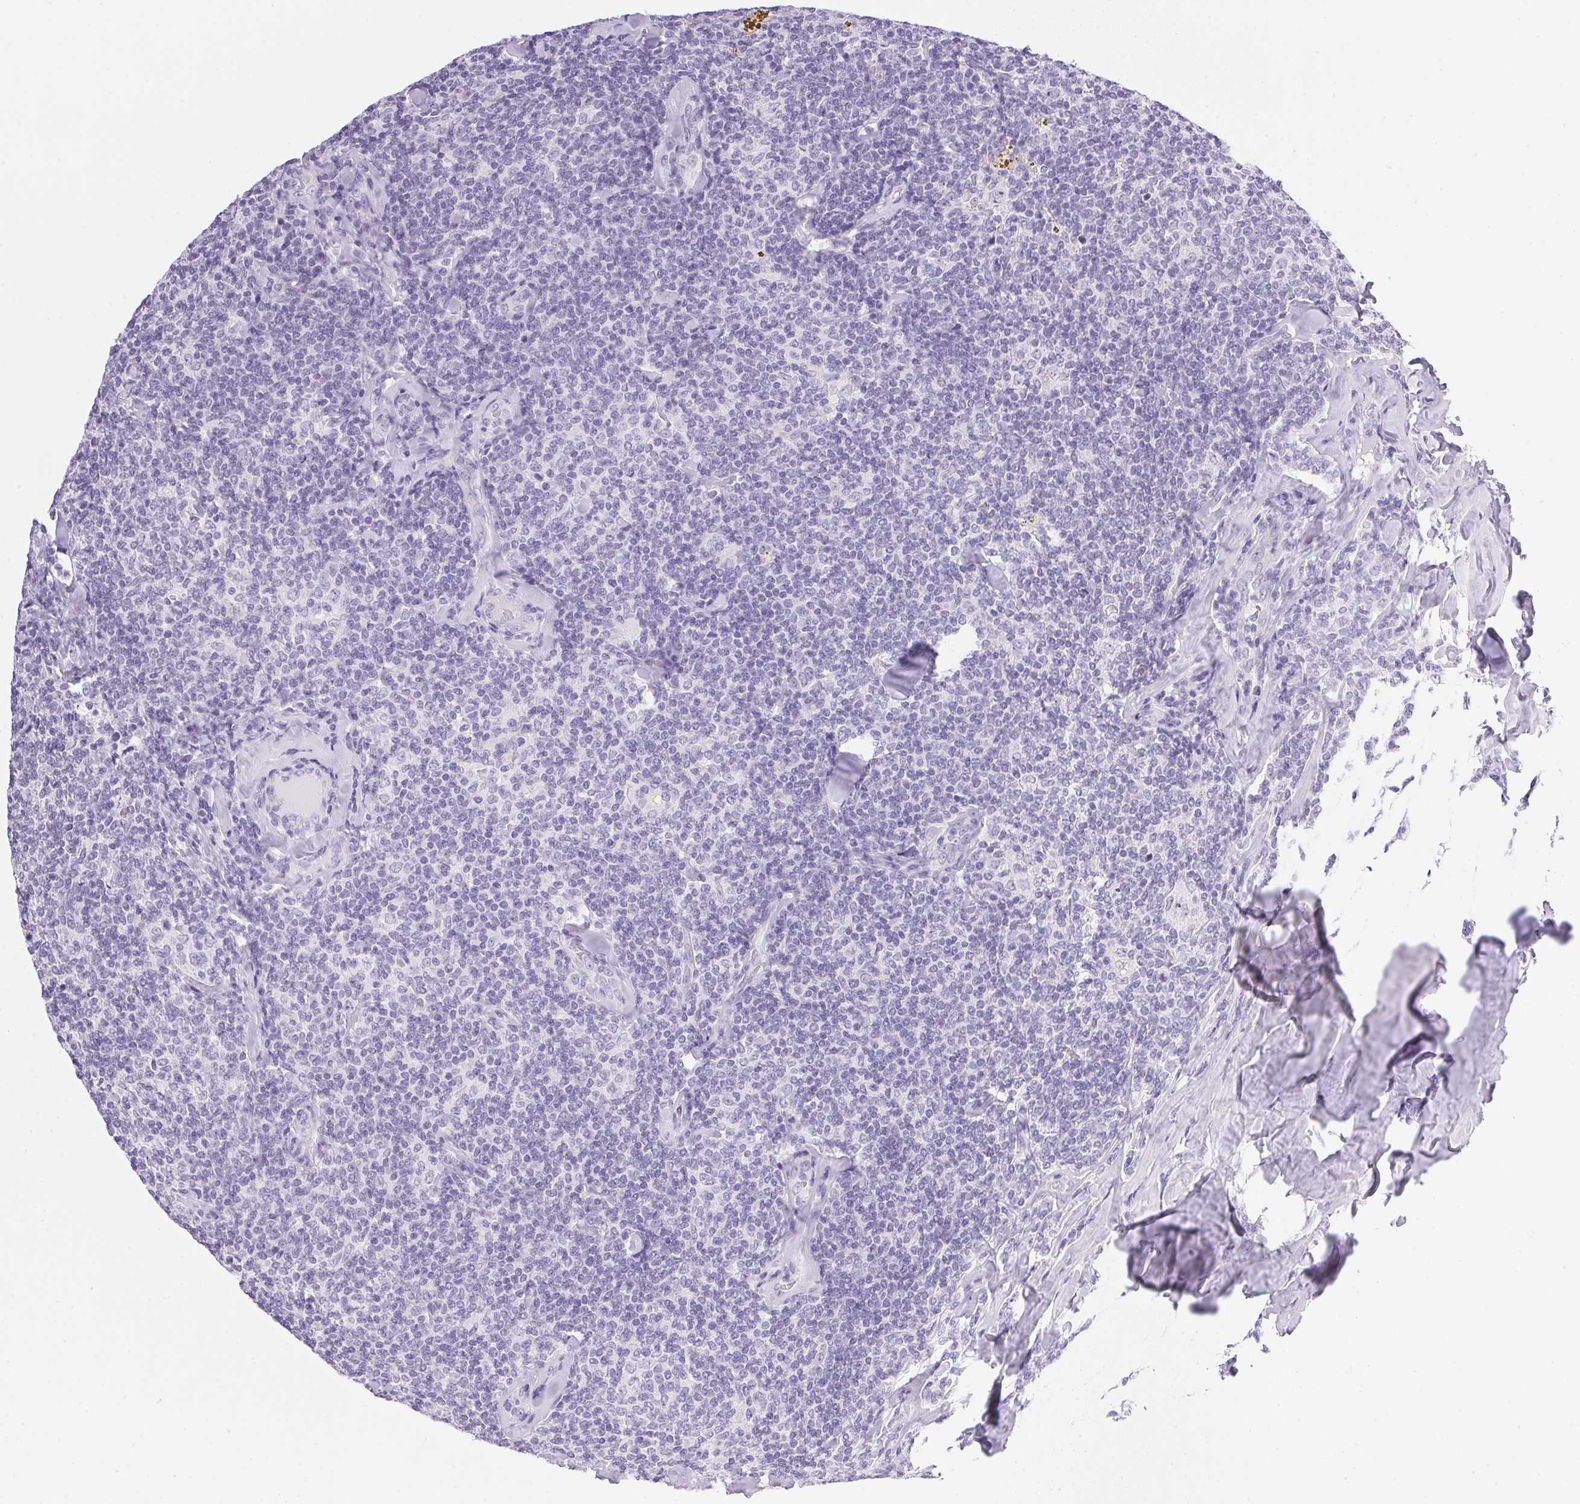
{"staining": {"intensity": "negative", "quantity": "none", "location": "none"}, "tissue": "lymphoma", "cell_type": "Tumor cells", "image_type": "cancer", "snomed": [{"axis": "morphology", "description": "Malignant lymphoma, non-Hodgkin's type, Low grade"}, {"axis": "topography", "description": "Lymph node"}], "caption": "Tumor cells are negative for brown protein staining in low-grade malignant lymphoma, non-Hodgkin's type.", "gene": "ATP6V0A4", "patient": {"sex": "female", "age": 56}}